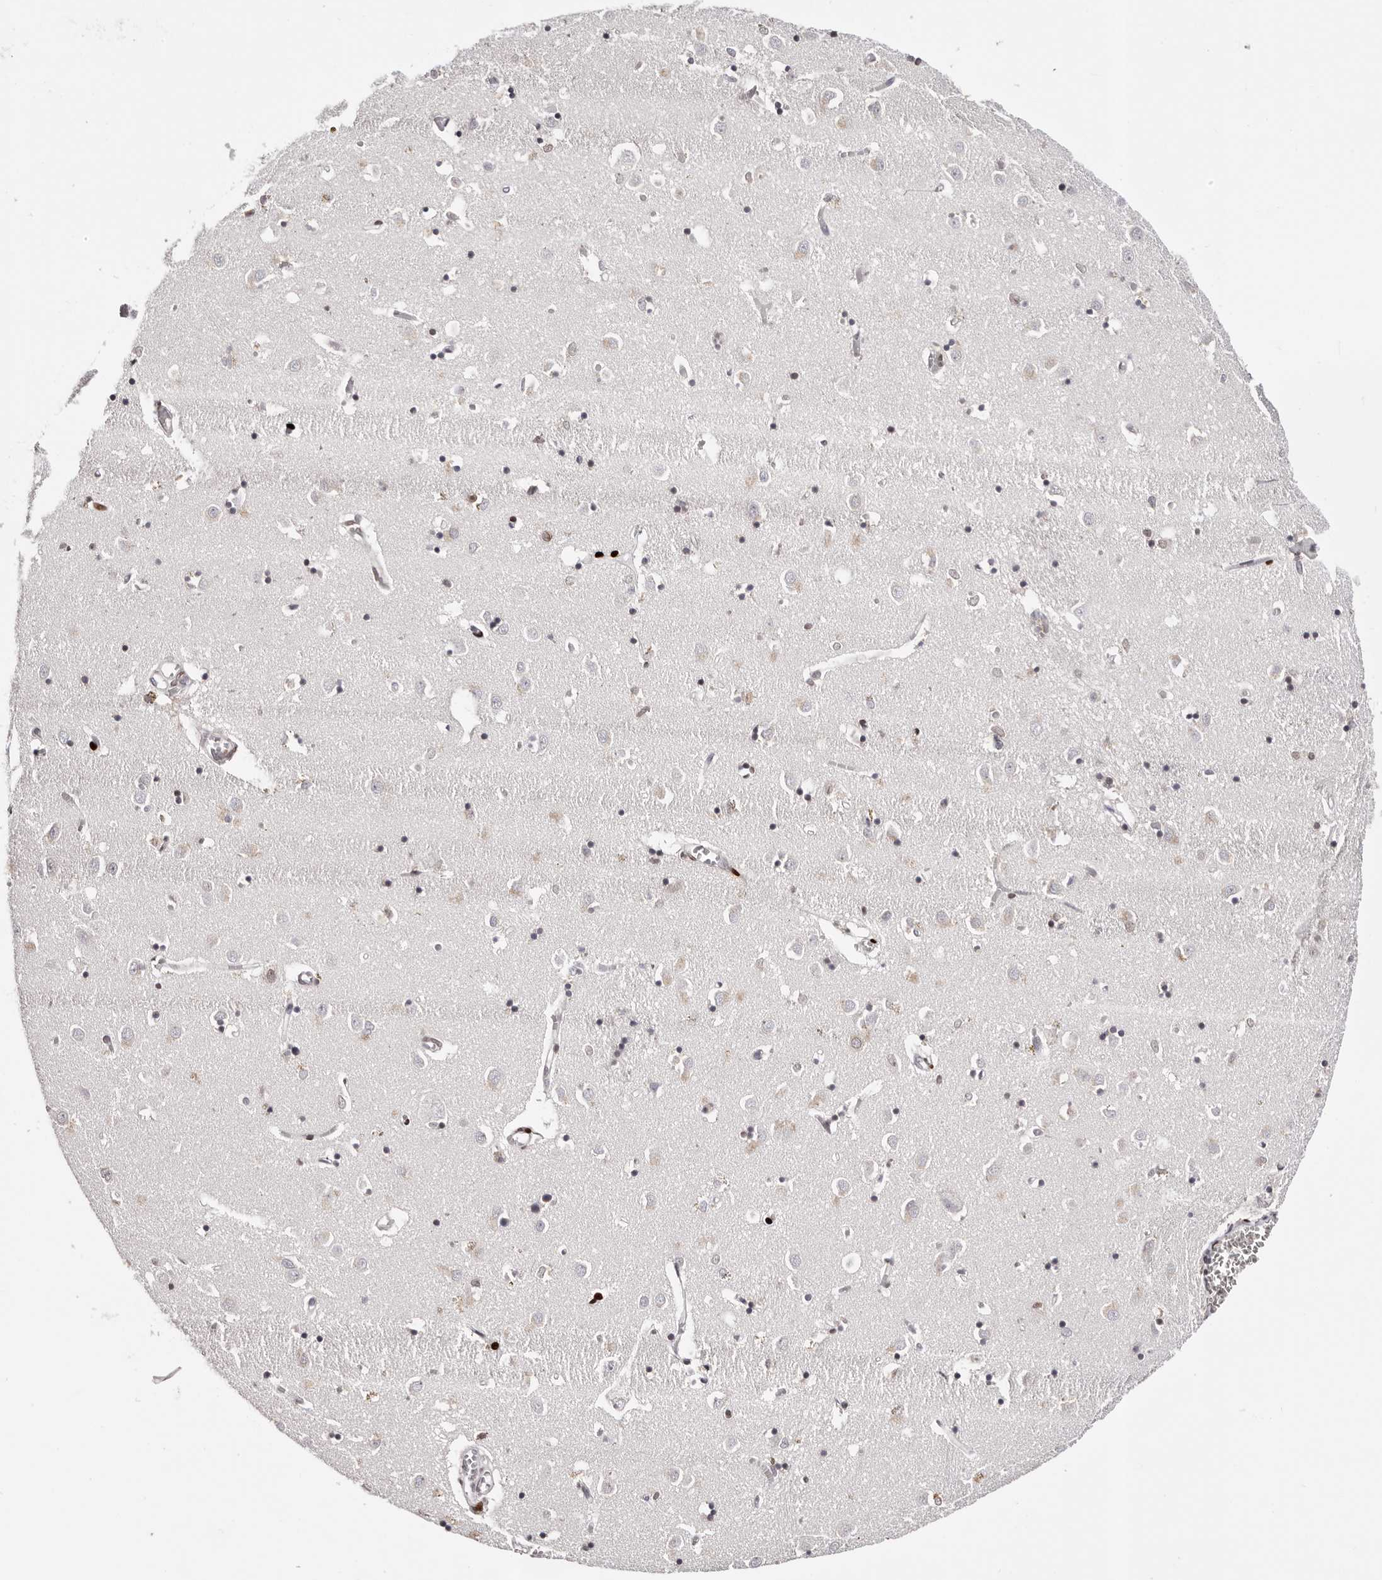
{"staining": {"intensity": "moderate", "quantity": "<25%", "location": "nuclear"}, "tissue": "caudate", "cell_type": "Glial cells", "image_type": "normal", "snomed": [{"axis": "morphology", "description": "Normal tissue, NOS"}, {"axis": "topography", "description": "Lateral ventricle wall"}], "caption": "Protein expression analysis of unremarkable caudate displays moderate nuclear expression in about <25% of glial cells.", "gene": "NUP153", "patient": {"sex": "male", "age": 70}}